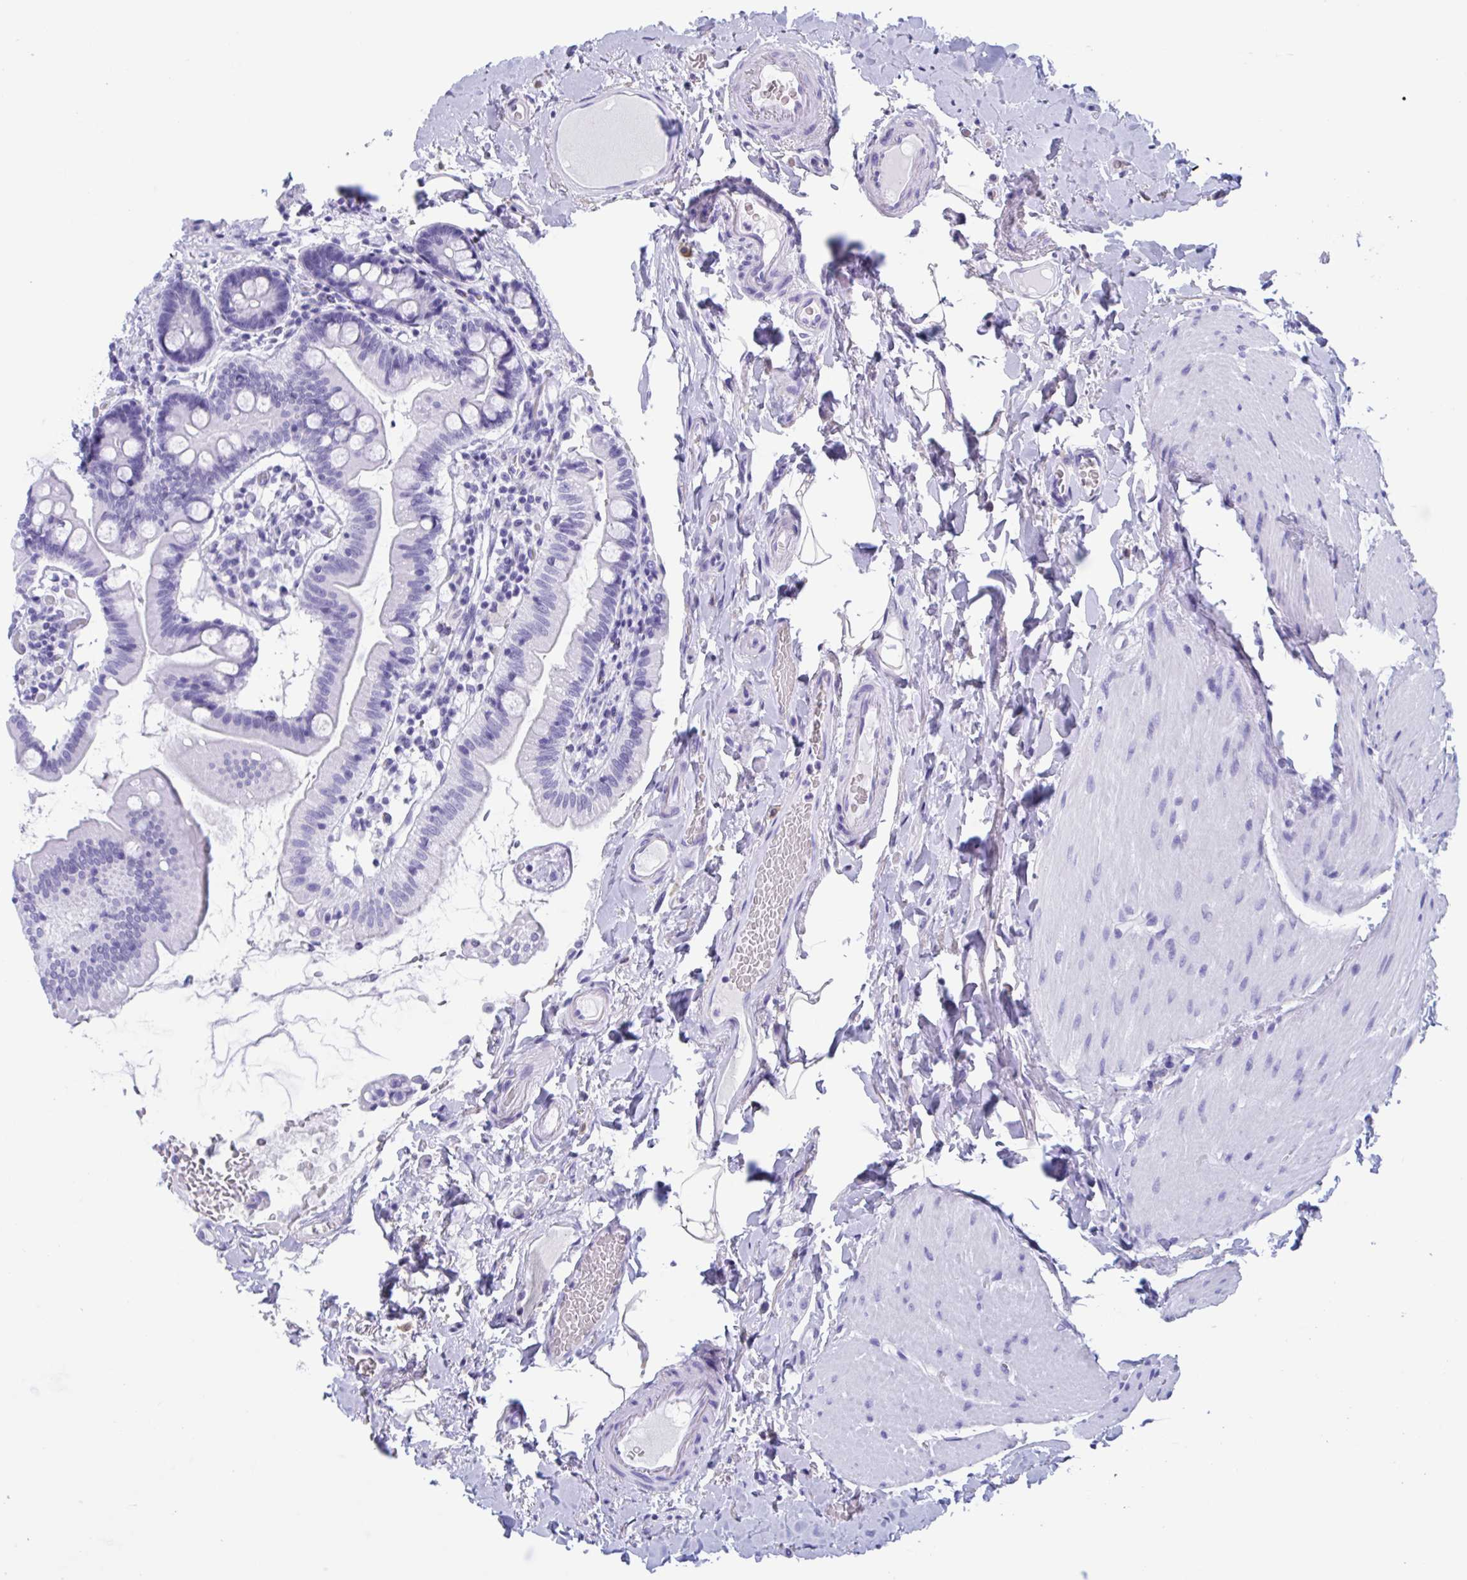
{"staining": {"intensity": "negative", "quantity": "none", "location": "none"}, "tissue": "small intestine", "cell_type": "Glandular cells", "image_type": "normal", "snomed": [{"axis": "morphology", "description": "Normal tissue, NOS"}, {"axis": "topography", "description": "Small intestine"}], "caption": "DAB (3,3'-diaminobenzidine) immunohistochemical staining of normal human small intestine shows no significant staining in glandular cells. (Brightfield microscopy of DAB (3,3'-diaminobenzidine) immunohistochemistry (IHC) at high magnification).", "gene": "ZNF850", "patient": {"sex": "female", "age": 64}}